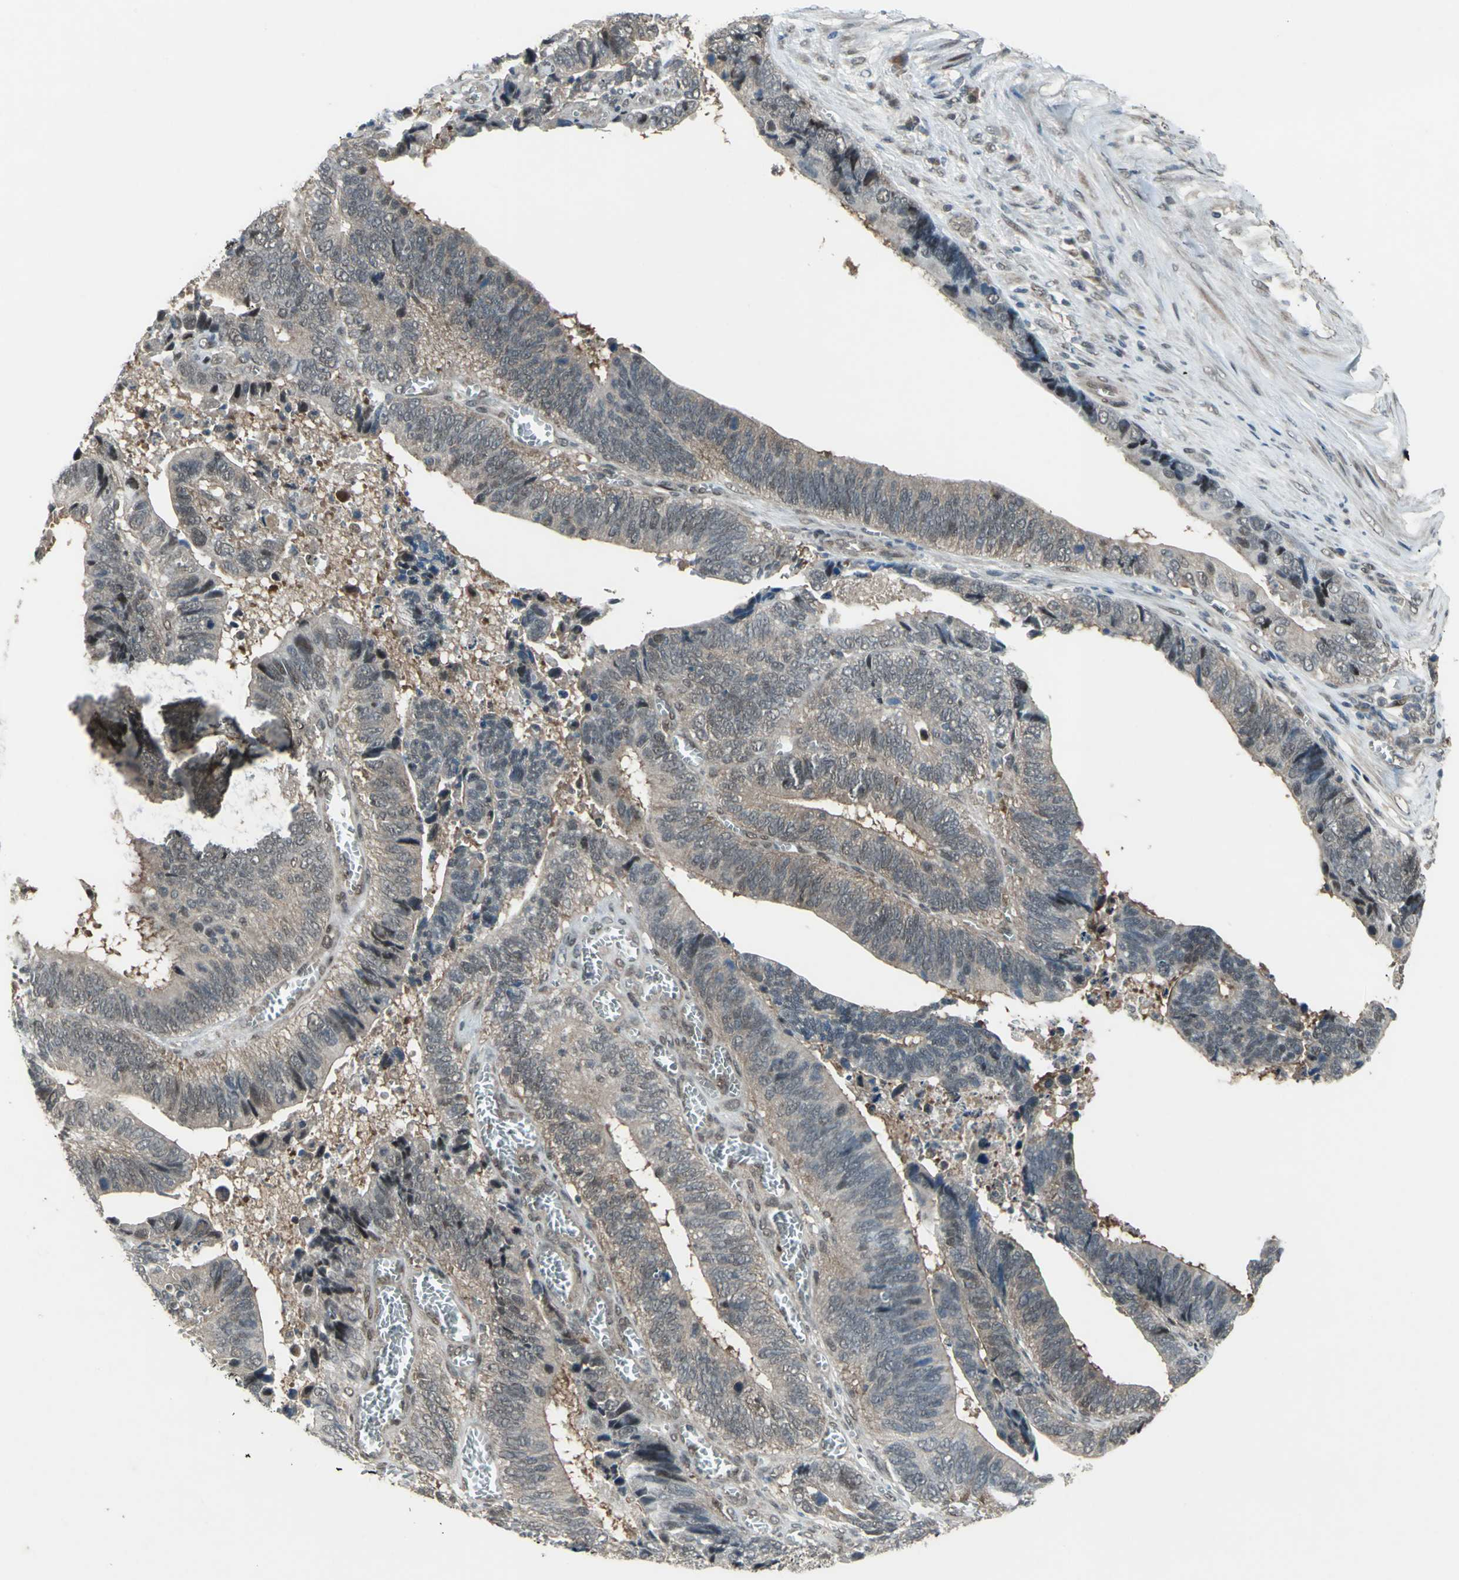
{"staining": {"intensity": "weak", "quantity": "25%-75%", "location": "cytoplasmic/membranous,nuclear"}, "tissue": "colorectal cancer", "cell_type": "Tumor cells", "image_type": "cancer", "snomed": [{"axis": "morphology", "description": "Adenocarcinoma, NOS"}, {"axis": "topography", "description": "Colon"}], "caption": "Colorectal cancer (adenocarcinoma) stained with a protein marker exhibits weak staining in tumor cells.", "gene": "COPS5", "patient": {"sex": "male", "age": 72}}